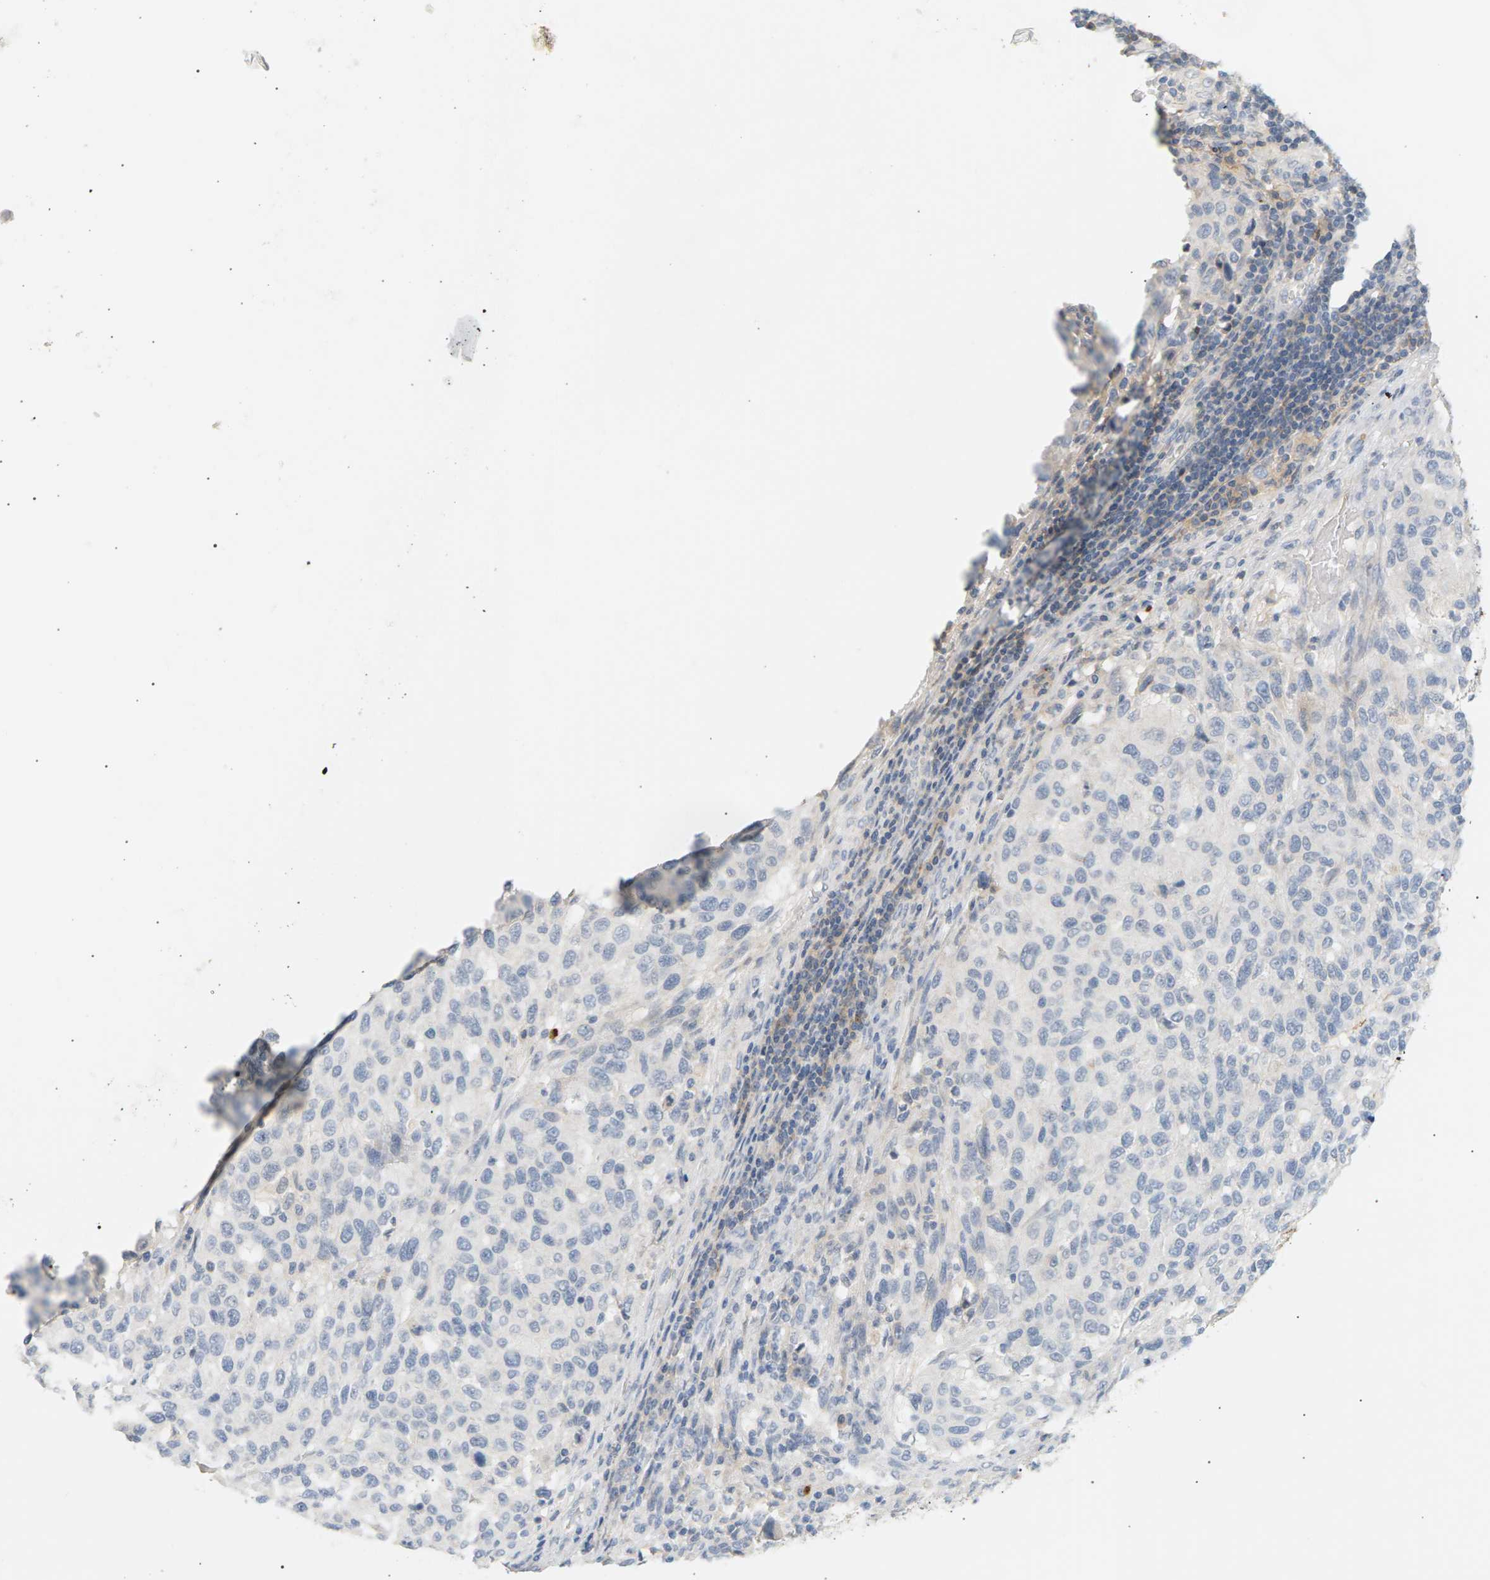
{"staining": {"intensity": "negative", "quantity": "none", "location": "none"}, "tissue": "melanoma", "cell_type": "Tumor cells", "image_type": "cancer", "snomed": [{"axis": "morphology", "description": "Malignant melanoma, Metastatic site"}, {"axis": "topography", "description": "Lymph node"}], "caption": "This is an immunohistochemistry (IHC) histopathology image of melanoma. There is no expression in tumor cells.", "gene": "CLU", "patient": {"sex": "male", "age": 61}}